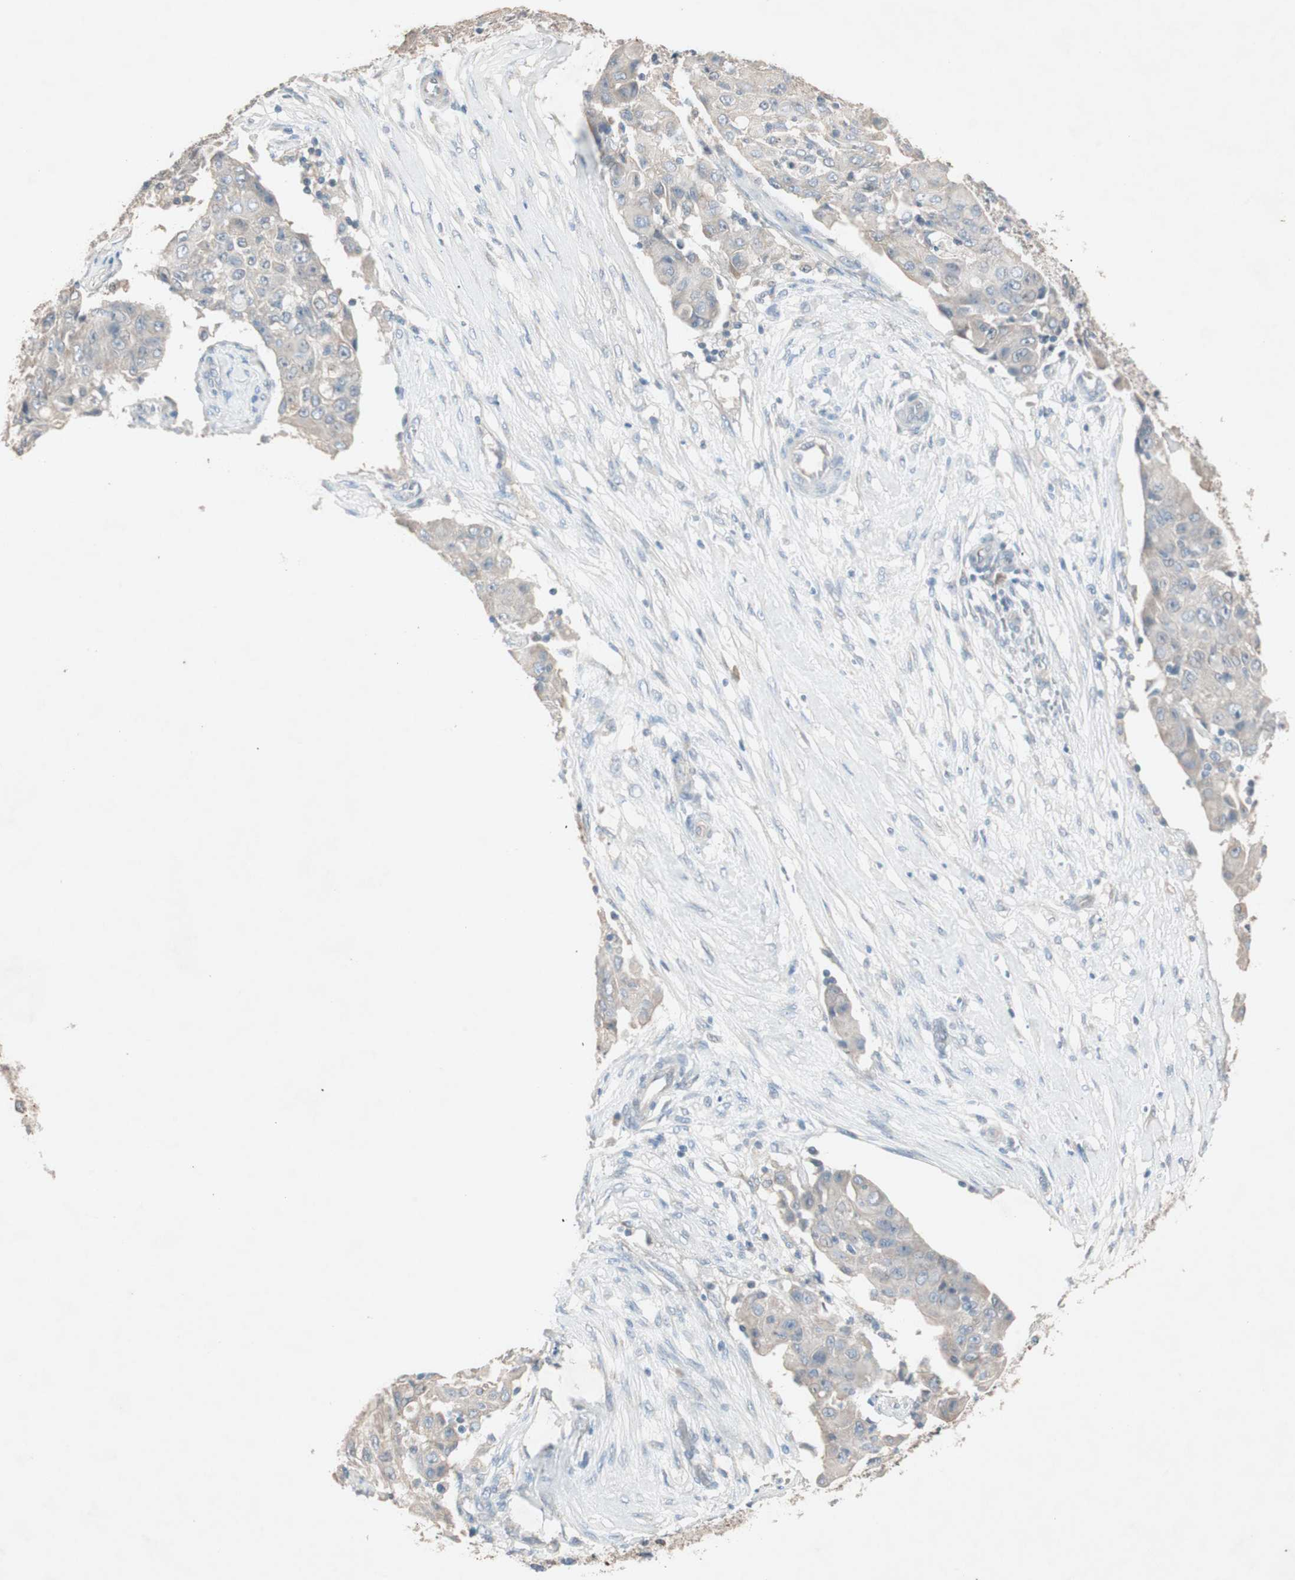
{"staining": {"intensity": "weak", "quantity": "25%-75%", "location": "cytoplasmic/membranous"}, "tissue": "ovarian cancer", "cell_type": "Tumor cells", "image_type": "cancer", "snomed": [{"axis": "morphology", "description": "Carcinoma, endometroid"}, {"axis": "topography", "description": "Ovary"}], "caption": "Ovarian endometroid carcinoma stained for a protein reveals weak cytoplasmic/membranous positivity in tumor cells. The staining was performed using DAB (3,3'-diaminobenzidine), with brown indicating positive protein expression. Nuclei are stained blue with hematoxylin.", "gene": "KHK", "patient": {"sex": "female", "age": 42}}